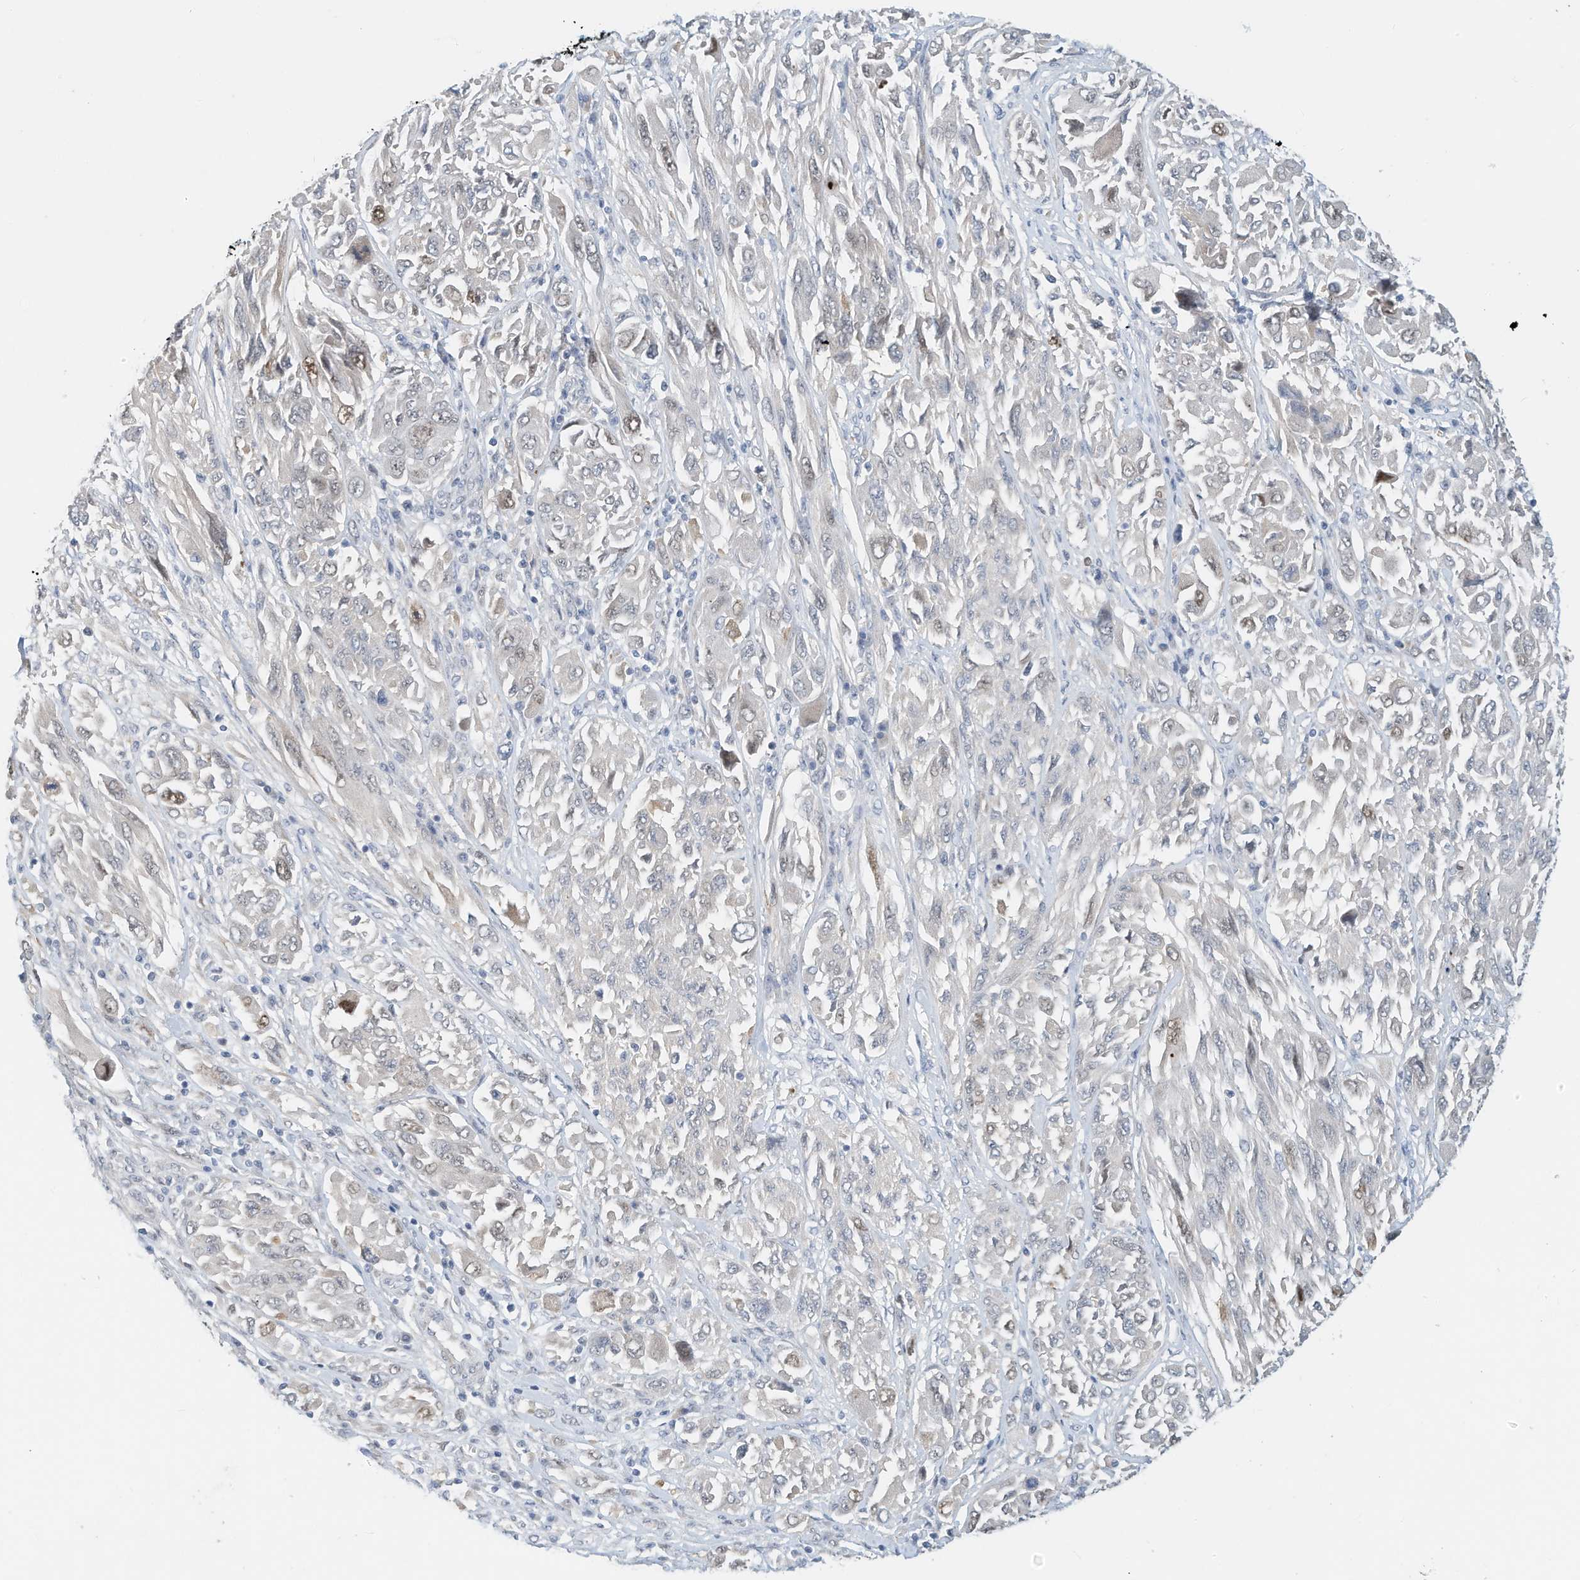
{"staining": {"intensity": "weak", "quantity": "<25%", "location": "nuclear"}, "tissue": "melanoma", "cell_type": "Tumor cells", "image_type": "cancer", "snomed": [{"axis": "morphology", "description": "Malignant melanoma, NOS"}, {"axis": "topography", "description": "Skin"}], "caption": "A micrograph of human malignant melanoma is negative for staining in tumor cells.", "gene": "ARHGAP28", "patient": {"sex": "female", "age": 91}}